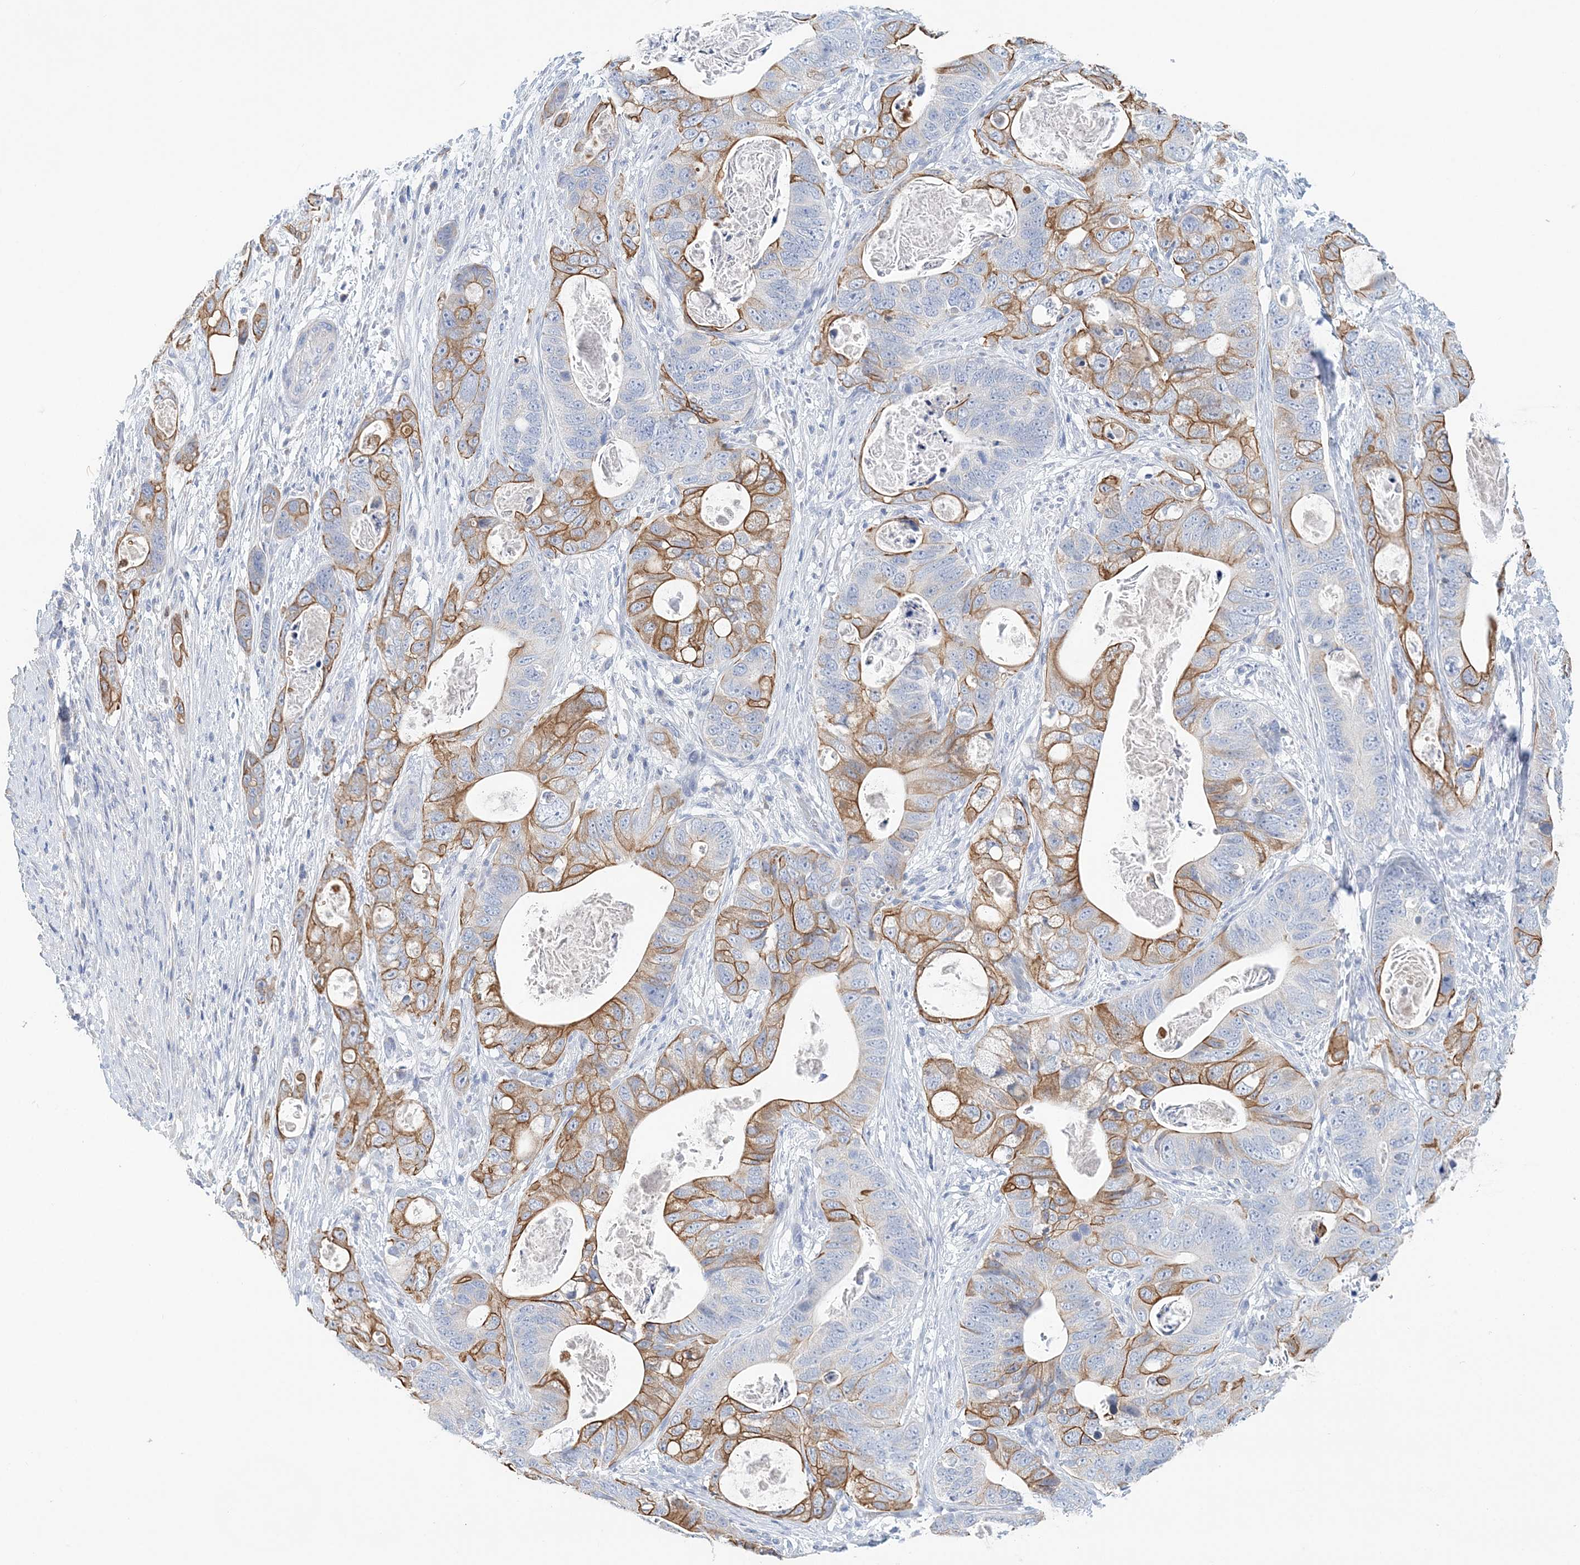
{"staining": {"intensity": "moderate", "quantity": "25%-75%", "location": "cytoplasmic/membranous"}, "tissue": "stomach cancer", "cell_type": "Tumor cells", "image_type": "cancer", "snomed": [{"axis": "morphology", "description": "Adenocarcinoma, NOS"}, {"axis": "topography", "description": "Stomach"}], "caption": "Protein staining reveals moderate cytoplasmic/membranous staining in about 25%-75% of tumor cells in adenocarcinoma (stomach).", "gene": "LRRIQ4", "patient": {"sex": "female", "age": 89}}